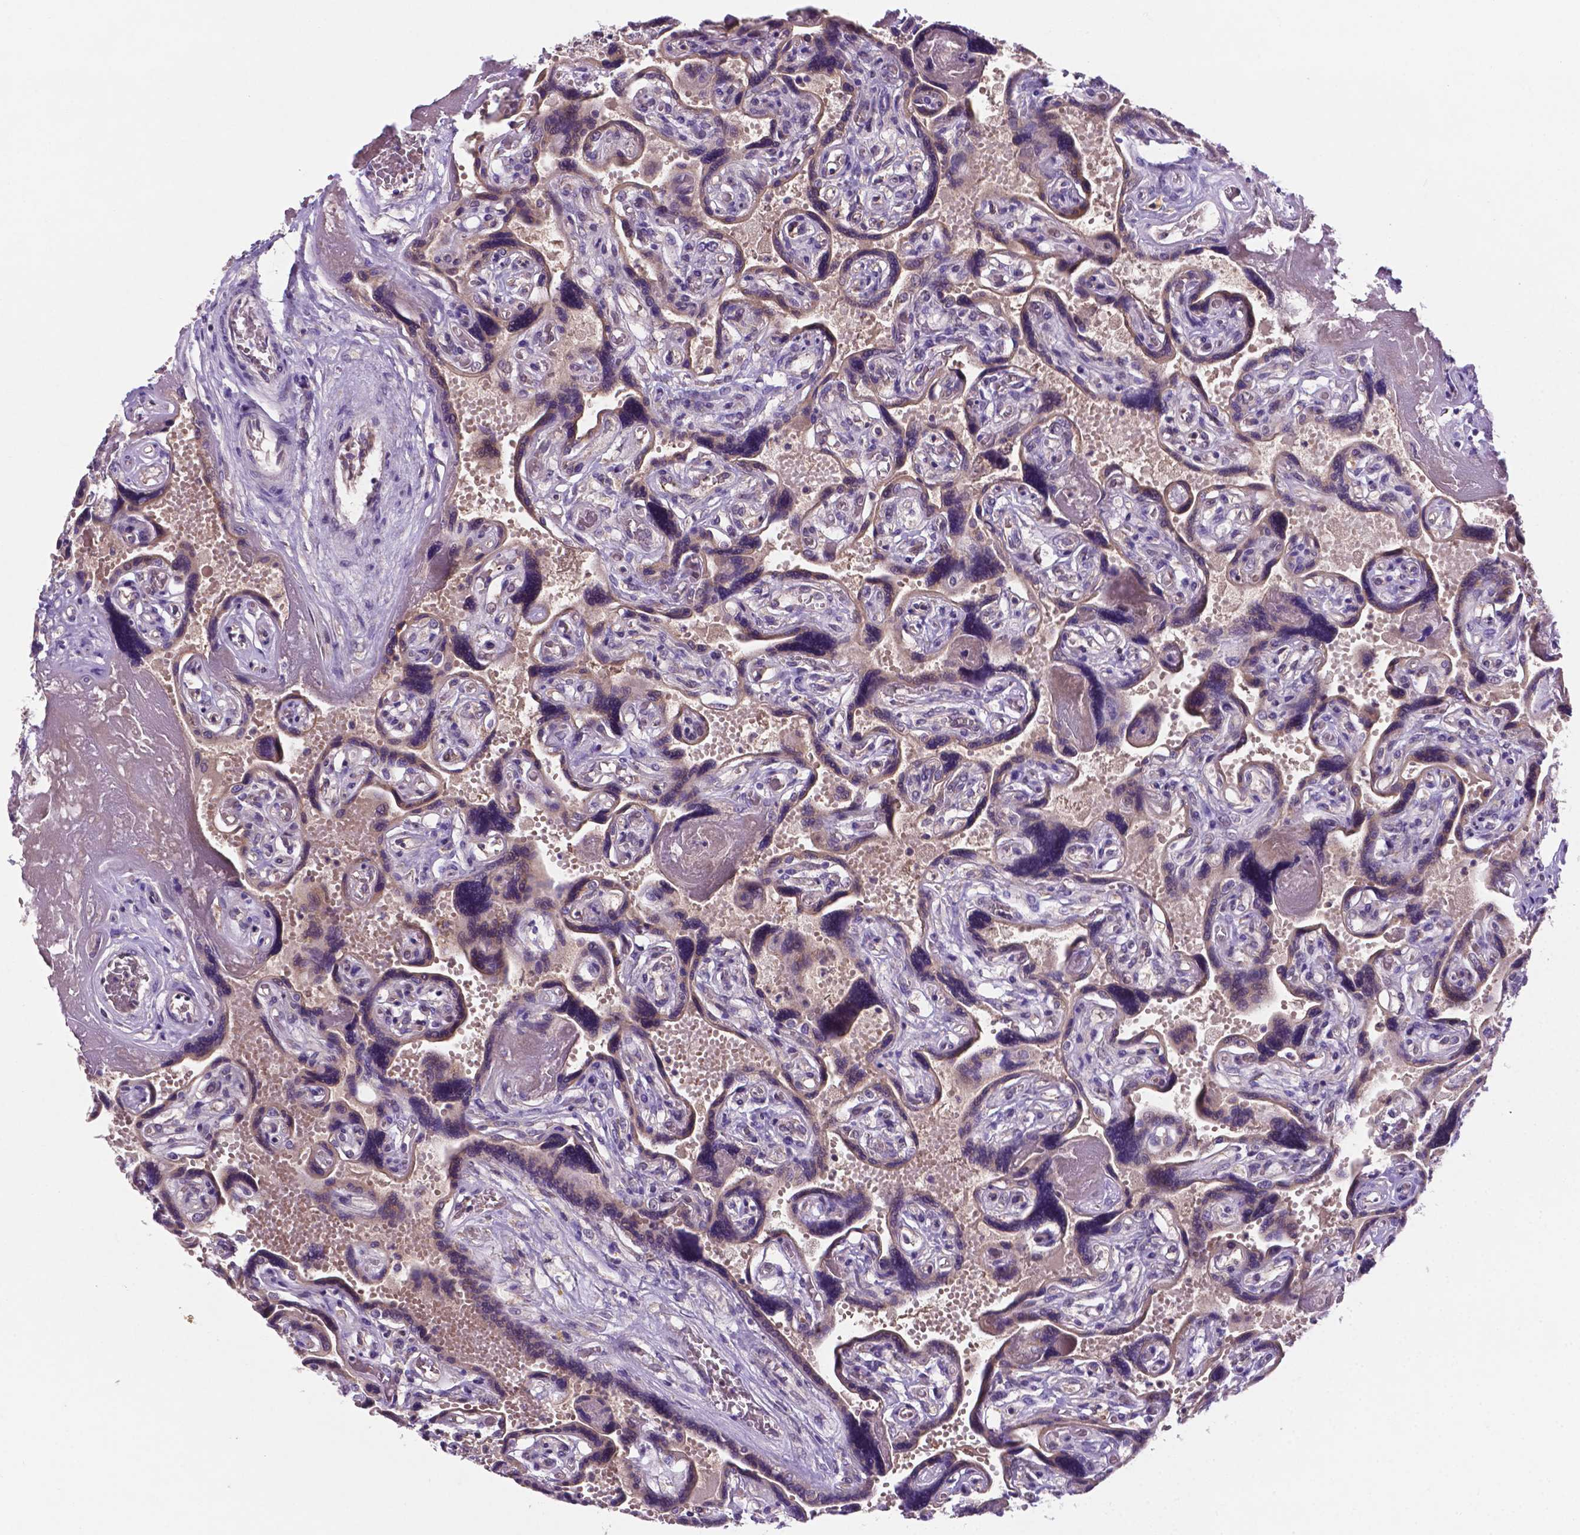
{"staining": {"intensity": "moderate", "quantity": ">75%", "location": "cytoplasmic/membranous"}, "tissue": "placenta", "cell_type": "Trophoblastic cells", "image_type": "normal", "snomed": [{"axis": "morphology", "description": "Normal tissue, NOS"}, {"axis": "topography", "description": "Placenta"}], "caption": "Trophoblastic cells show moderate cytoplasmic/membranous expression in about >75% of cells in unremarkable placenta.", "gene": "TM4SF20", "patient": {"sex": "female", "age": 32}}